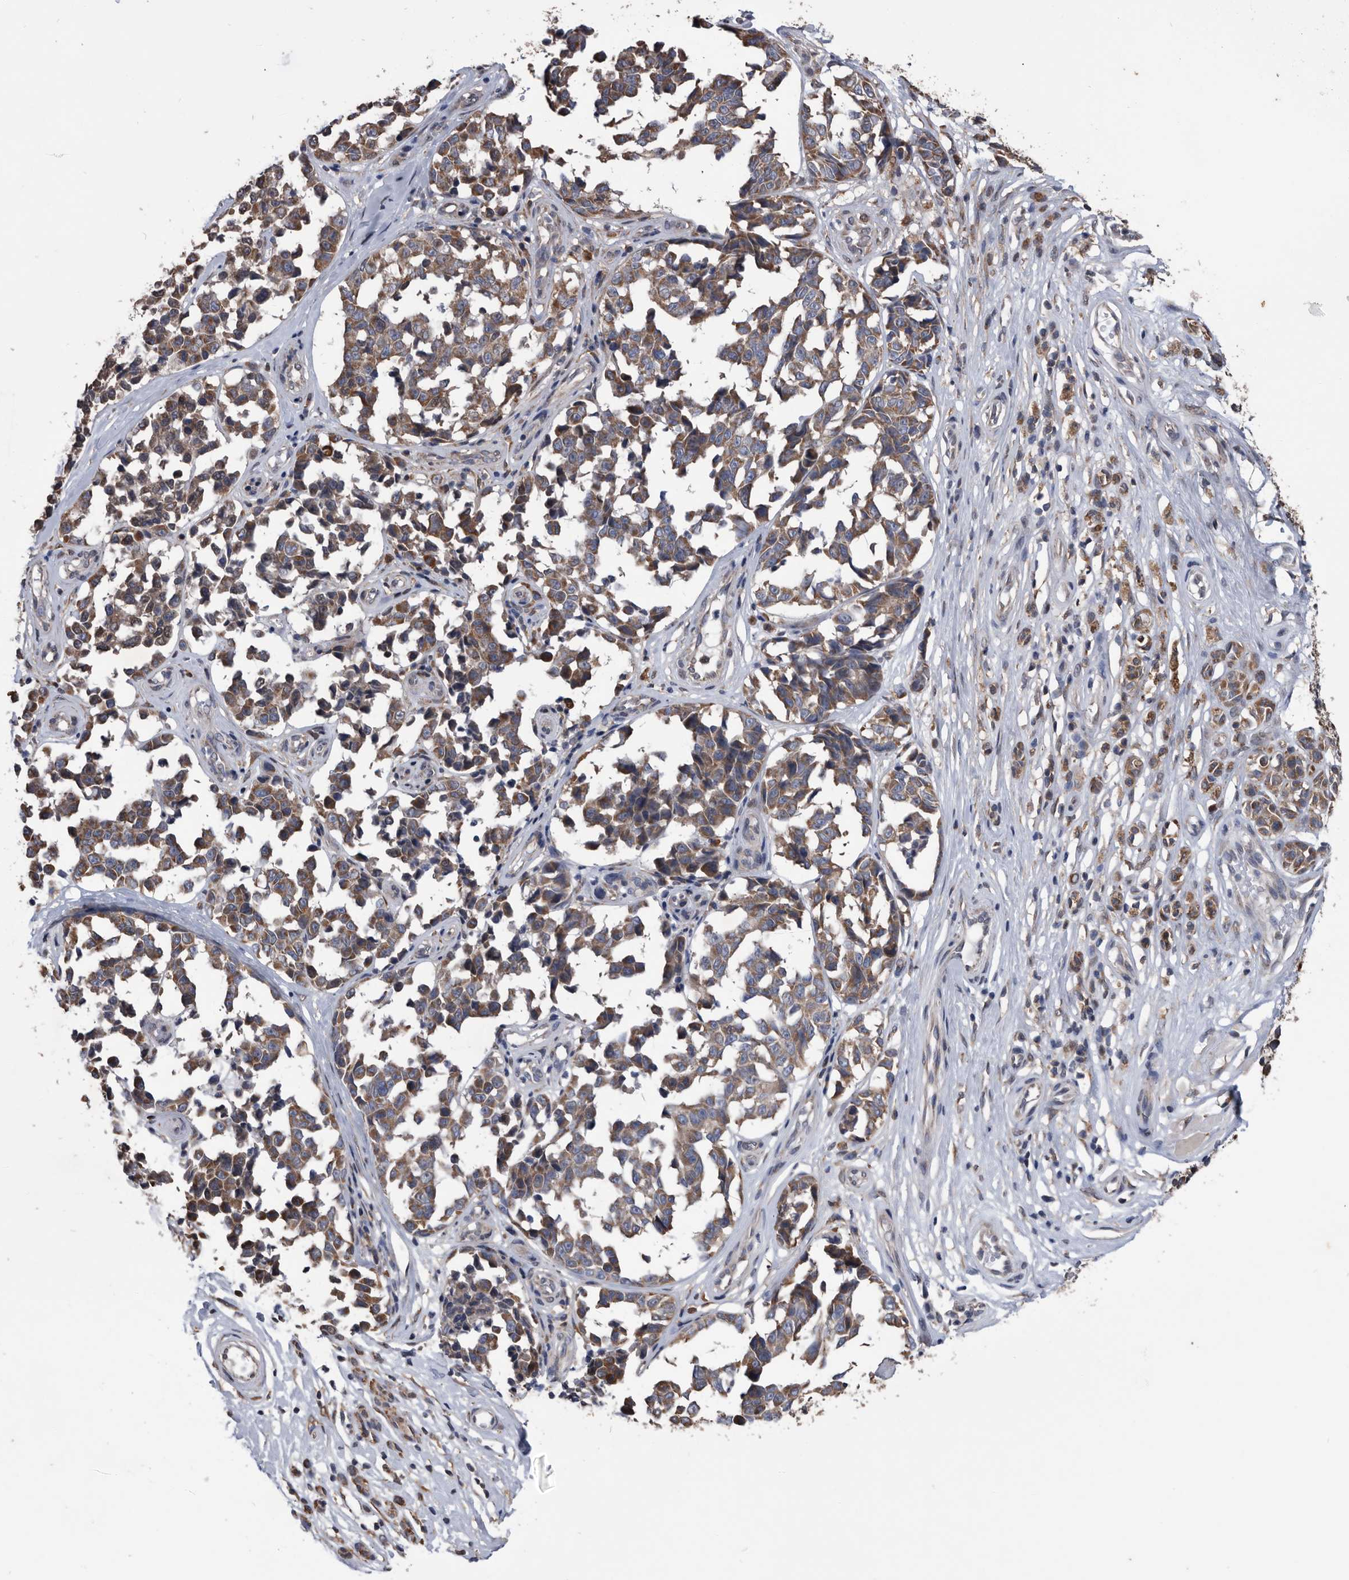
{"staining": {"intensity": "moderate", "quantity": ">75%", "location": "cytoplasmic/membranous"}, "tissue": "melanoma", "cell_type": "Tumor cells", "image_type": "cancer", "snomed": [{"axis": "morphology", "description": "Malignant melanoma, NOS"}, {"axis": "topography", "description": "Skin"}], "caption": "Protein staining demonstrates moderate cytoplasmic/membranous positivity in approximately >75% of tumor cells in melanoma. Ihc stains the protein of interest in brown and the nuclei are stained blue.", "gene": "NRBP1", "patient": {"sex": "female", "age": 64}}